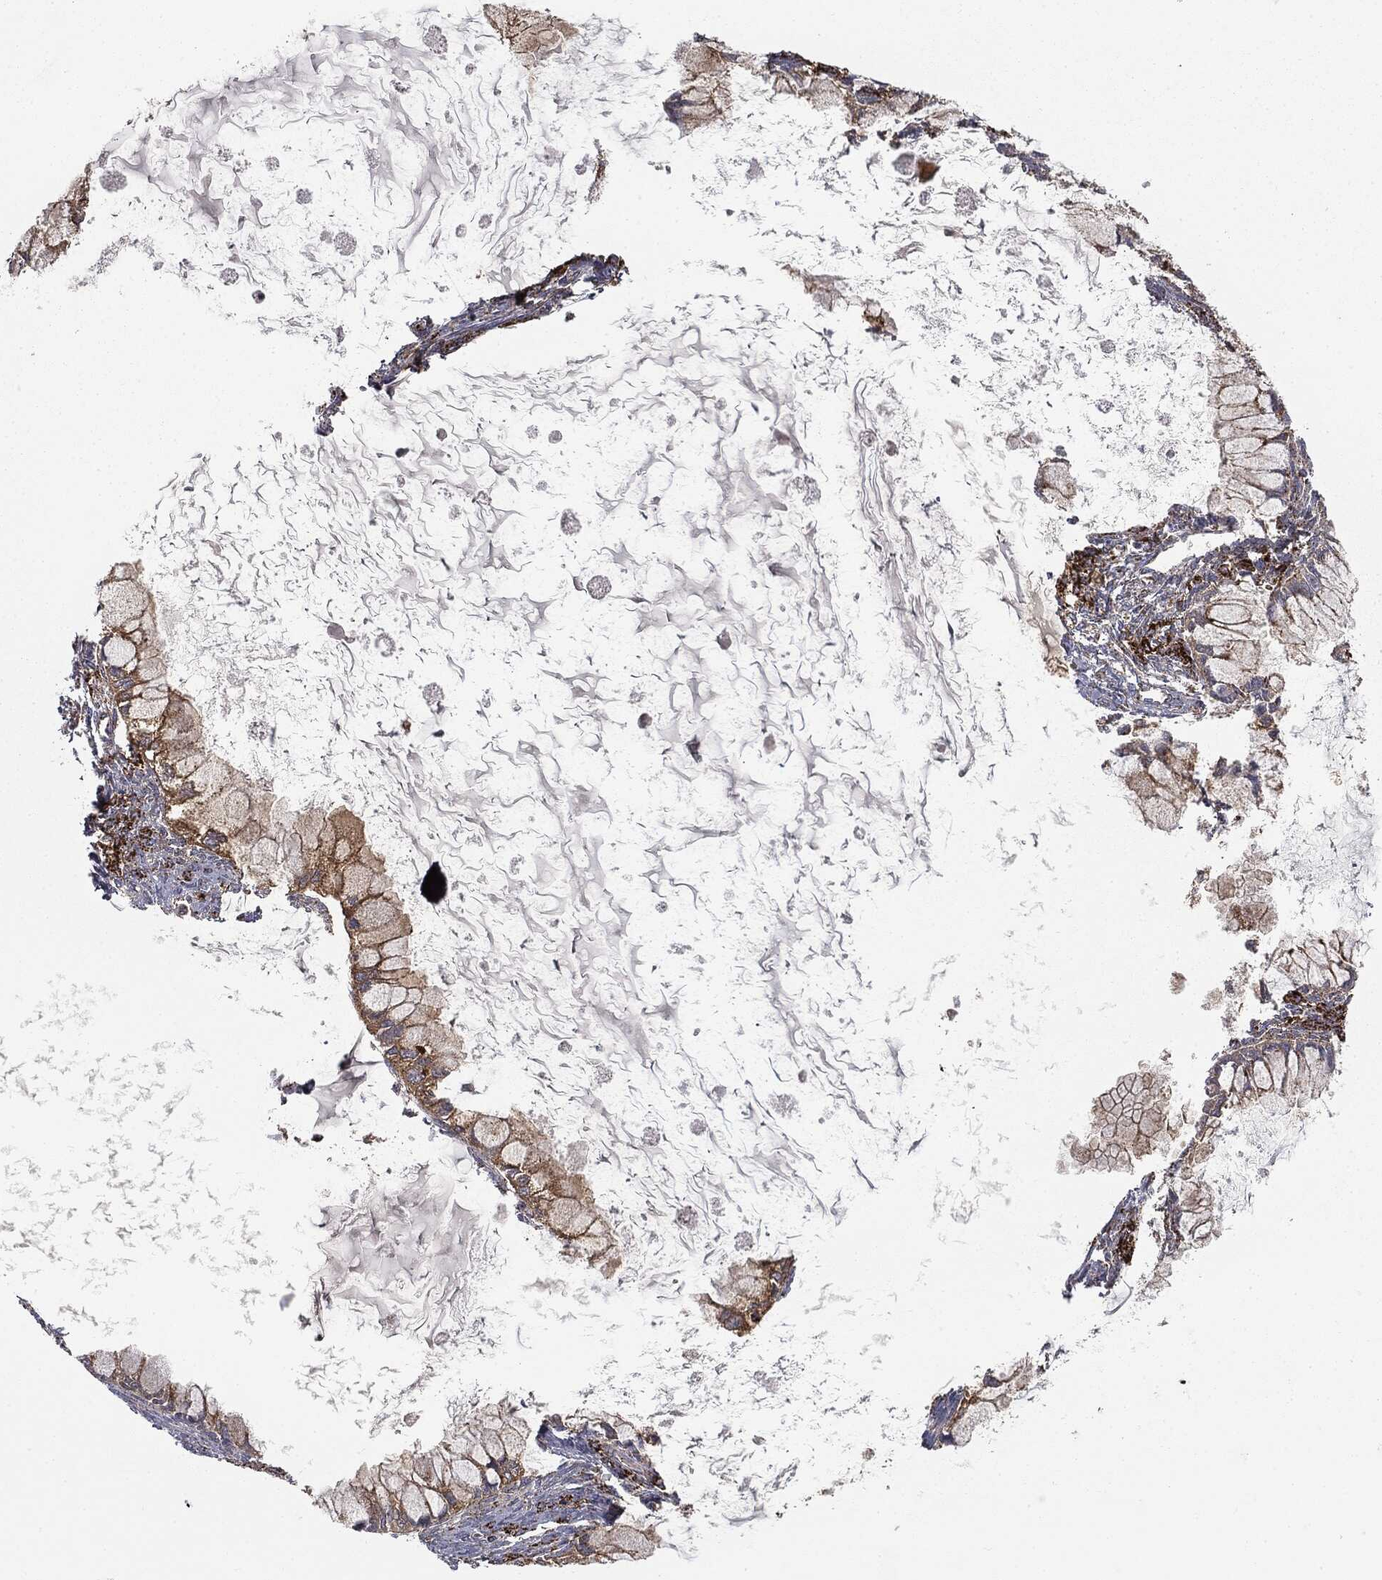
{"staining": {"intensity": "moderate", "quantity": ">75%", "location": "cytoplasmic/membranous"}, "tissue": "ovarian cancer", "cell_type": "Tumor cells", "image_type": "cancer", "snomed": [{"axis": "morphology", "description": "Cystadenocarcinoma, mucinous, NOS"}, {"axis": "topography", "description": "Ovary"}], "caption": "Moderate cytoplasmic/membranous positivity is appreciated in about >75% of tumor cells in ovarian cancer. The protein is stained brown, and the nuclei are stained in blue (DAB (3,3'-diaminobenzidine) IHC with brightfield microscopy, high magnification).", "gene": "CTSA", "patient": {"sex": "female", "age": 34}}